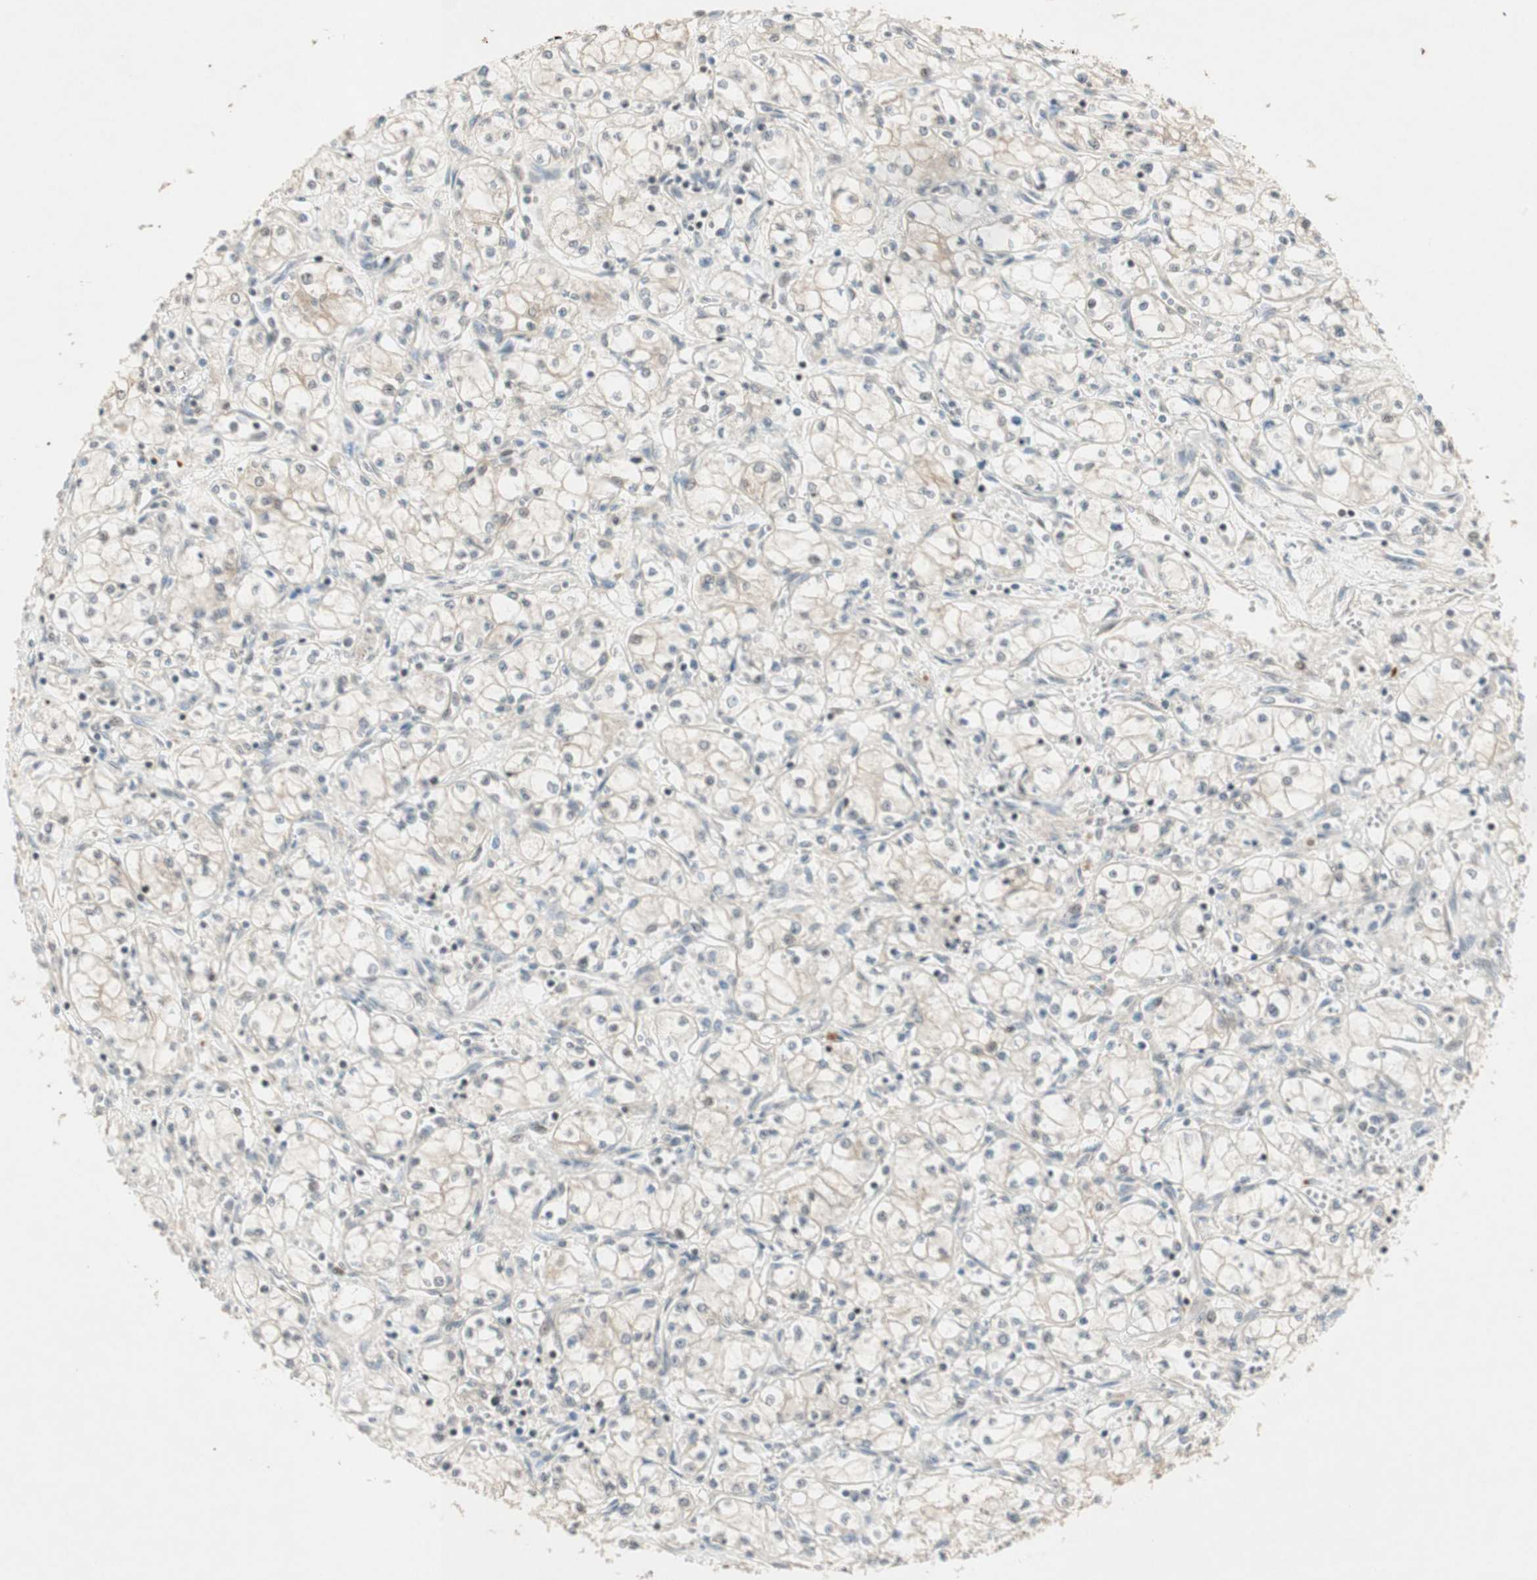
{"staining": {"intensity": "weak", "quantity": "<25%", "location": "cytoplasmic/membranous"}, "tissue": "renal cancer", "cell_type": "Tumor cells", "image_type": "cancer", "snomed": [{"axis": "morphology", "description": "Normal tissue, NOS"}, {"axis": "morphology", "description": "Adenocarcinoma, NOS"}, {"axis": "topography", "description": "Kidney"}], "caption": "Immunohistochemistry (IHC) of renal cancer (adenocarcinoma) reveals no expression in tumor cells.", "gene": "ACSL5", "patient": {"sex": "male", "age": 59}}